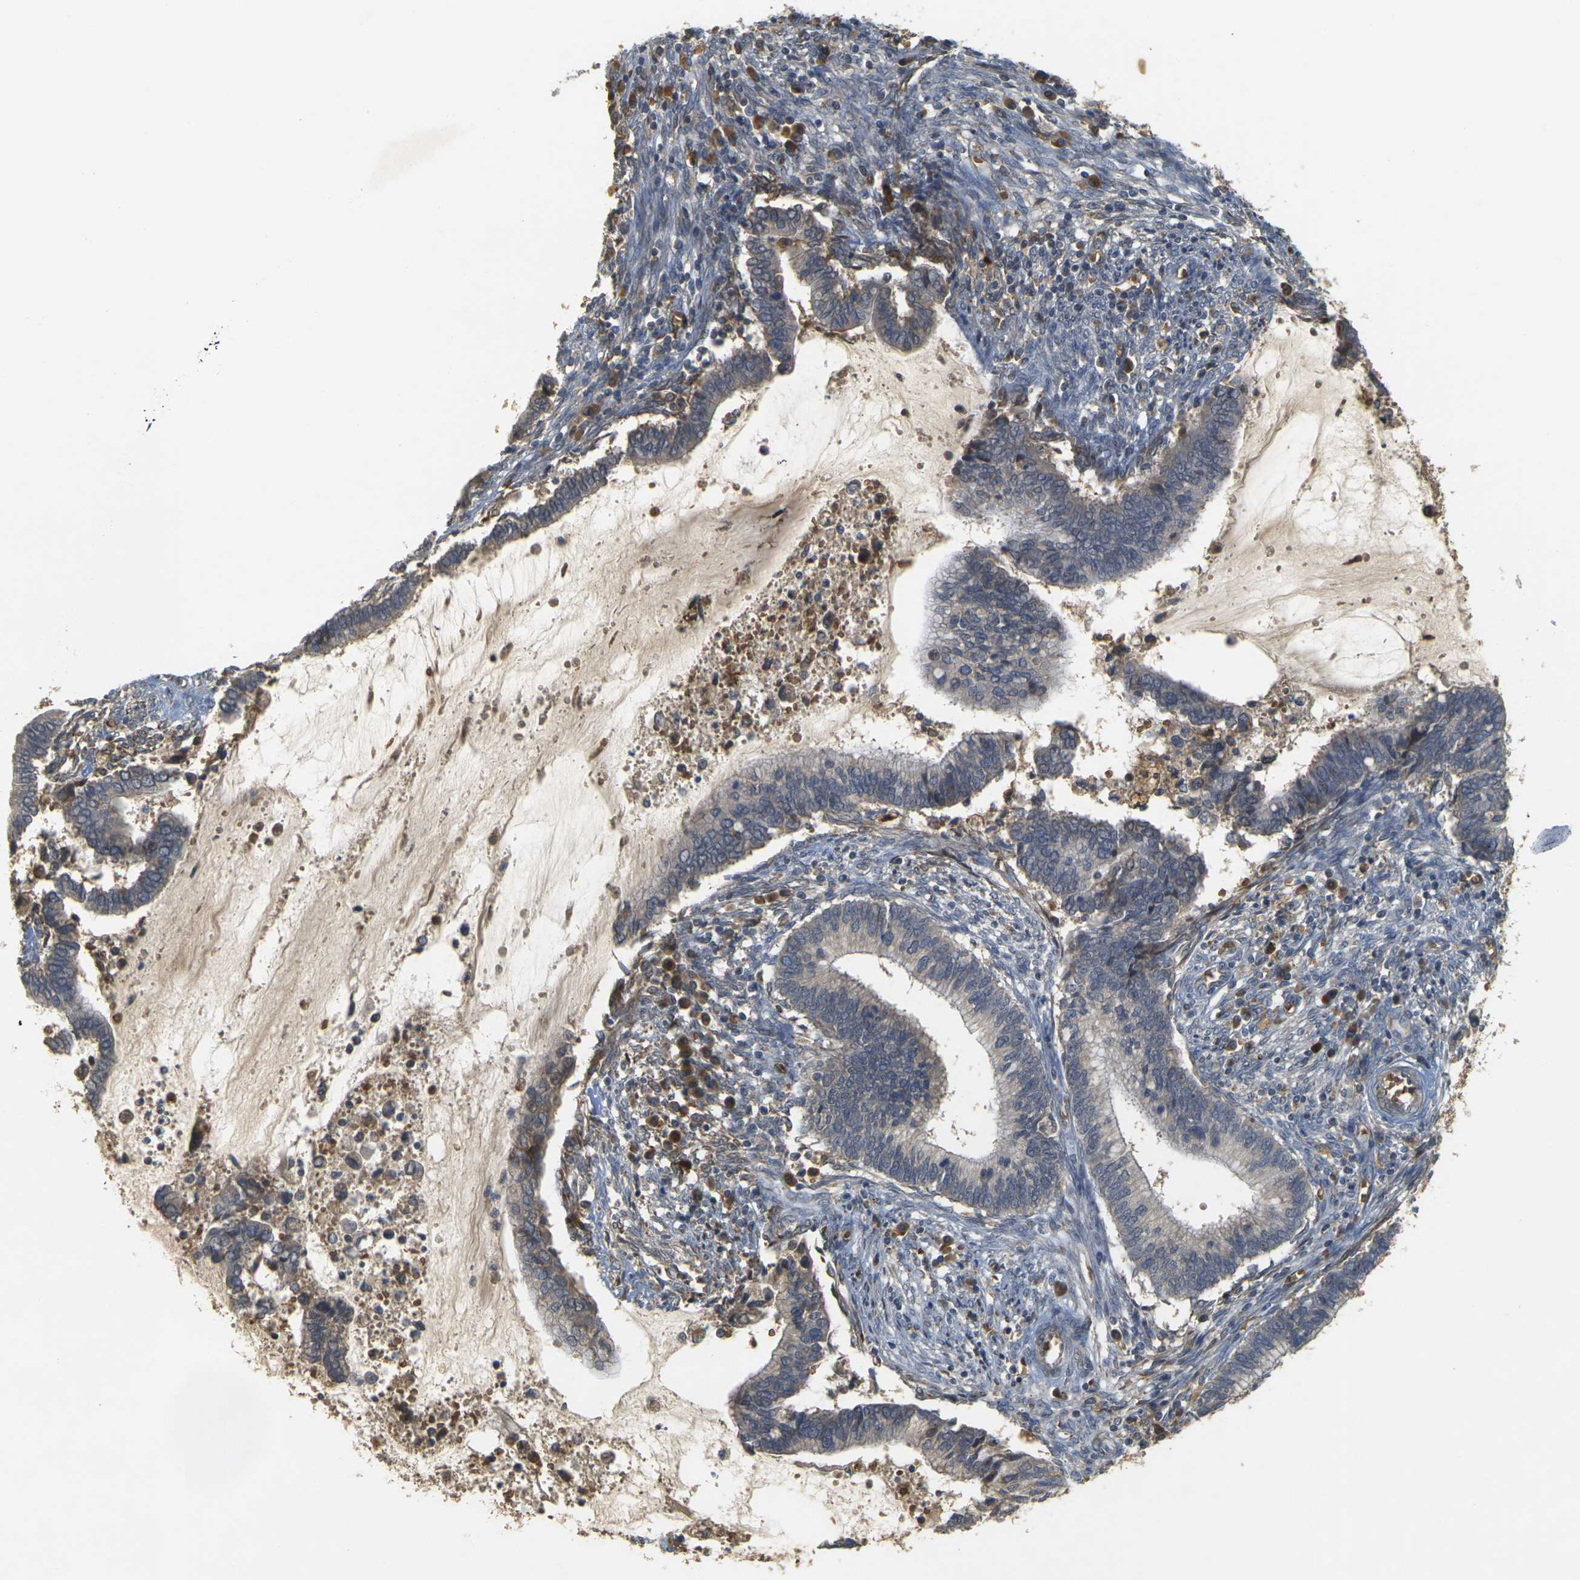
{"staining": {"intensity": "negative", "quantity": "none", "location": "none"}, "tissue": "cervical cancer", "cell_type": "Tumor cells", "image_type": "cancer", "snomed": [{"axis": "morphology", "description": "Adenocarcinoma, NOS"}, {"axis": "topography", "description": "Cervix"}], "caption": "DAB (3,3'-diaminobenzidine) immunohistochemical staining of cervical cancer demonstrates no significant staining in tumor cells. The staining is performed using DAB brown chromogen with nuclei counter-stained in using hematoxylin.", "gene": "MEGF9", "patient": {"sex": "female", "age": 44}}